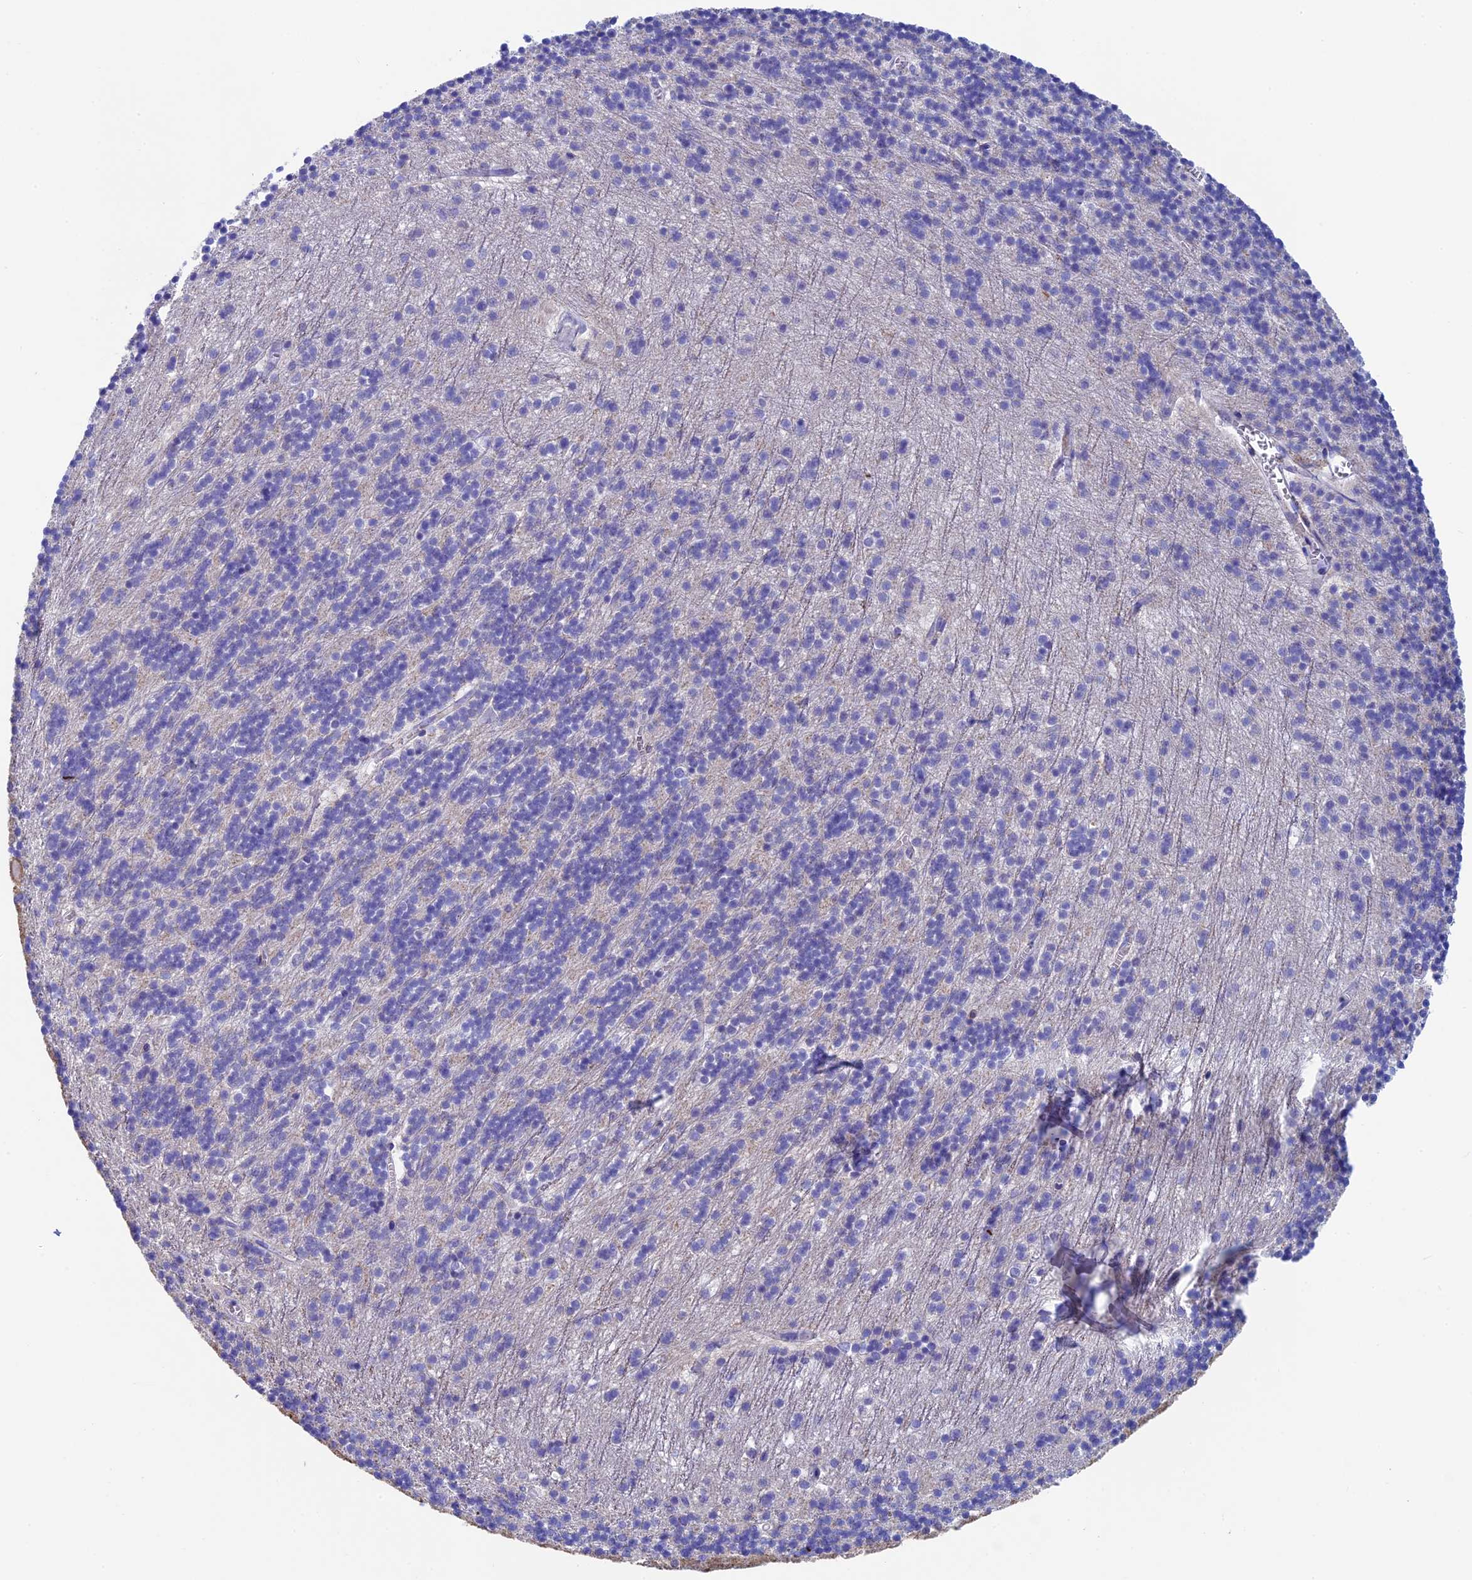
{"staining": {"intensity": "negative", "quantity": "none", "location": "none"}, "tissue": "cerebellum", "cell_type": "Cells in granular layer", "image_type": "normal", "snomed": [{"axis": "morphology", "description": "Normal tissue, NOS"}, {"axis": "topography", "description": "Cerebellum"}], "caption": "This is a histopathology image of immunohistochemistry (IHC) staining of unremarkable cerebellum, which shows no expression in cells in granular layer. (DAB immunohistochemistry visualized using brightfield microscopy, high magnification).", "gene": "SEPTIN1", "patient": {"sex": "male", "age": 54}}